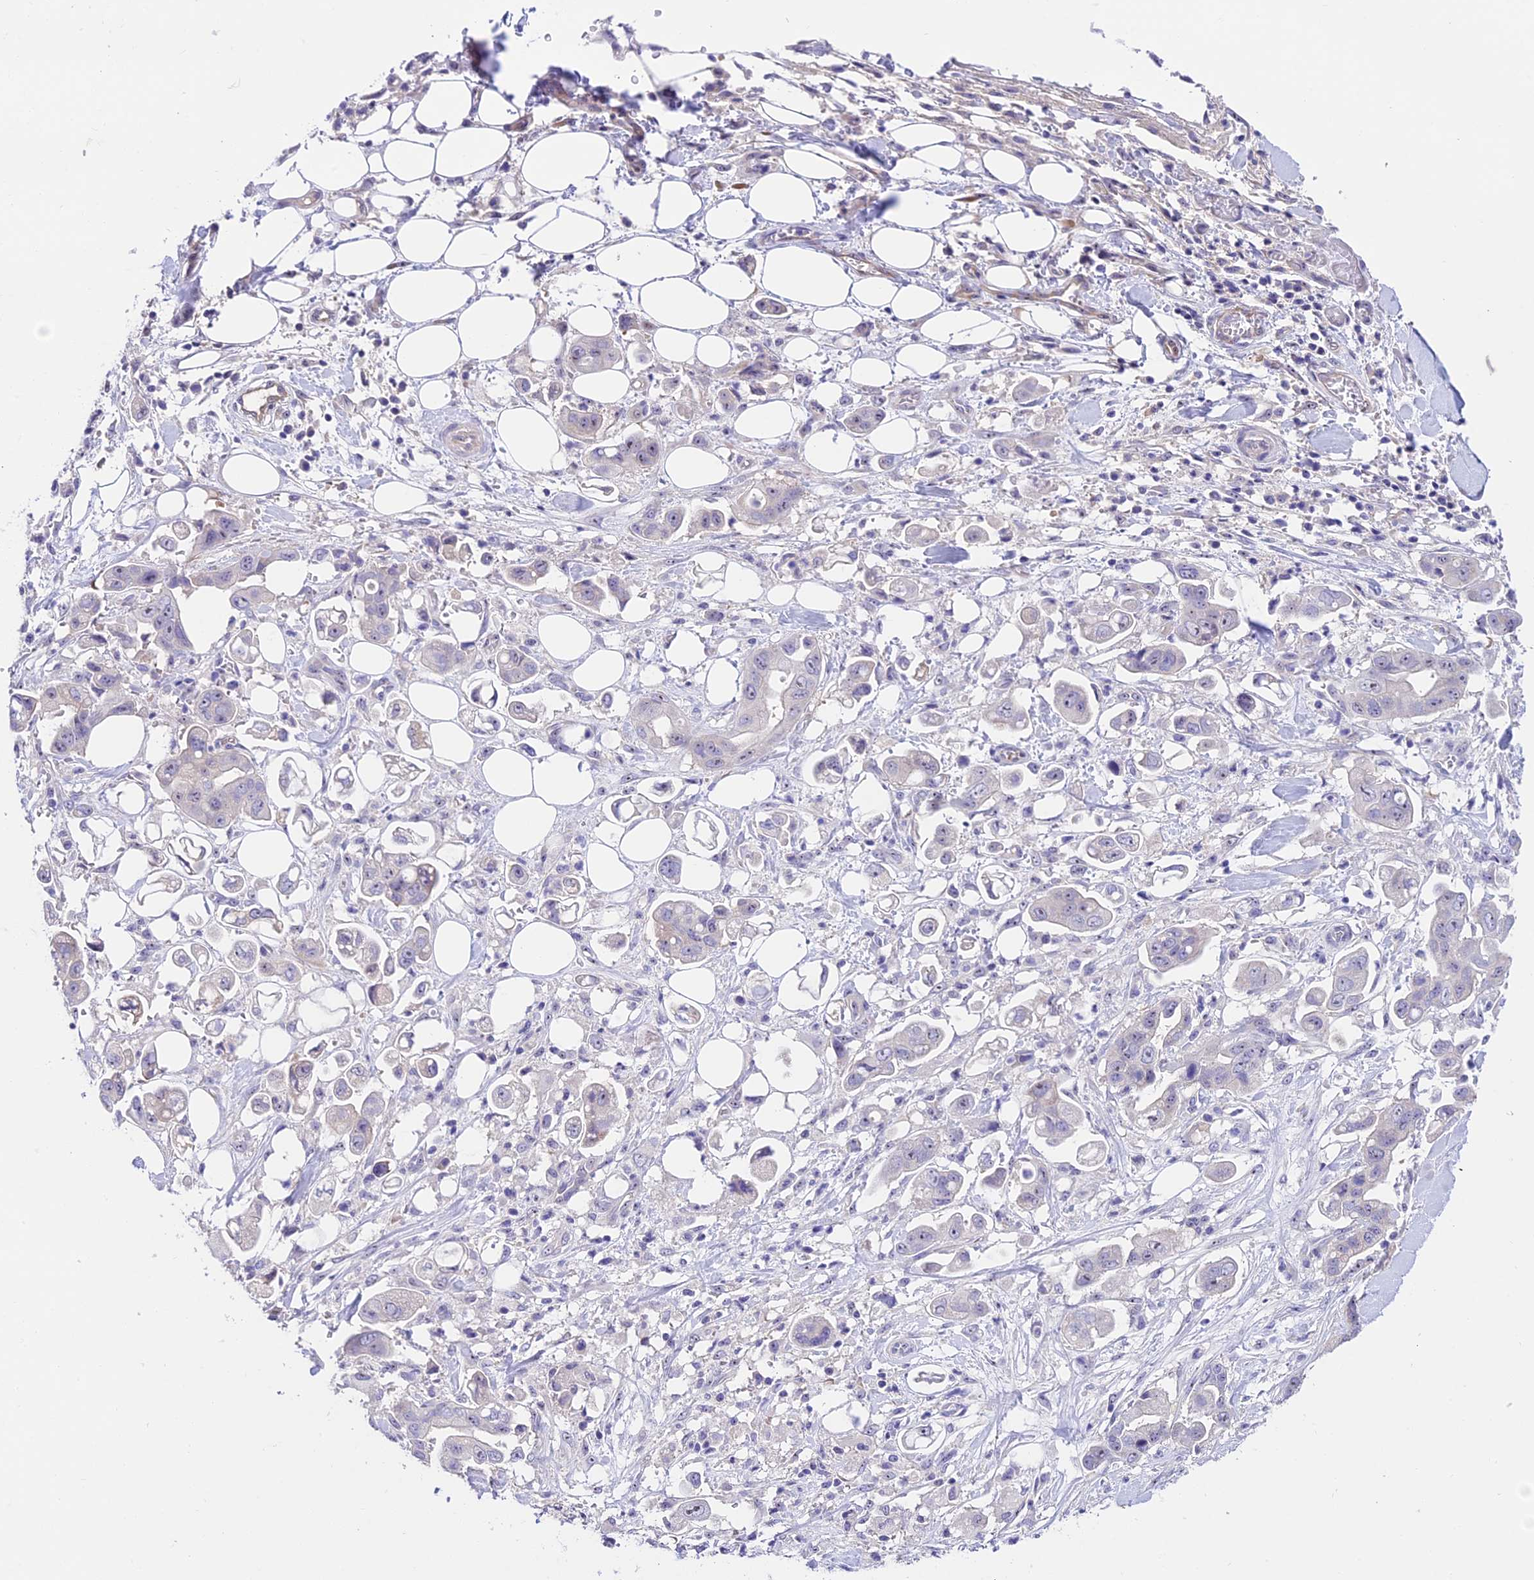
{"staining": {"intensity": "negative", "quantity": "none", "location": "none"}, "tissue": "stomach cancer", "cell_type": "Tumor cells", "image_type": "cancer", "snomed": [{"axis": "morphology", "description": "Adenocarcinoma, NOS"}, {"axis": "topography", "description": "Stomach"}], "caption": "High power microscopy histopathology image of an IHC histopathology image of adenocarcinoma (stomach), revealing no significant expression in tumor cells. (DAB immunohistochemistry (IHC) visualized using brightfield microscopy, high magnification).", "gene": "DUSP29", "patient": {"sex": "male", "age": 62}}